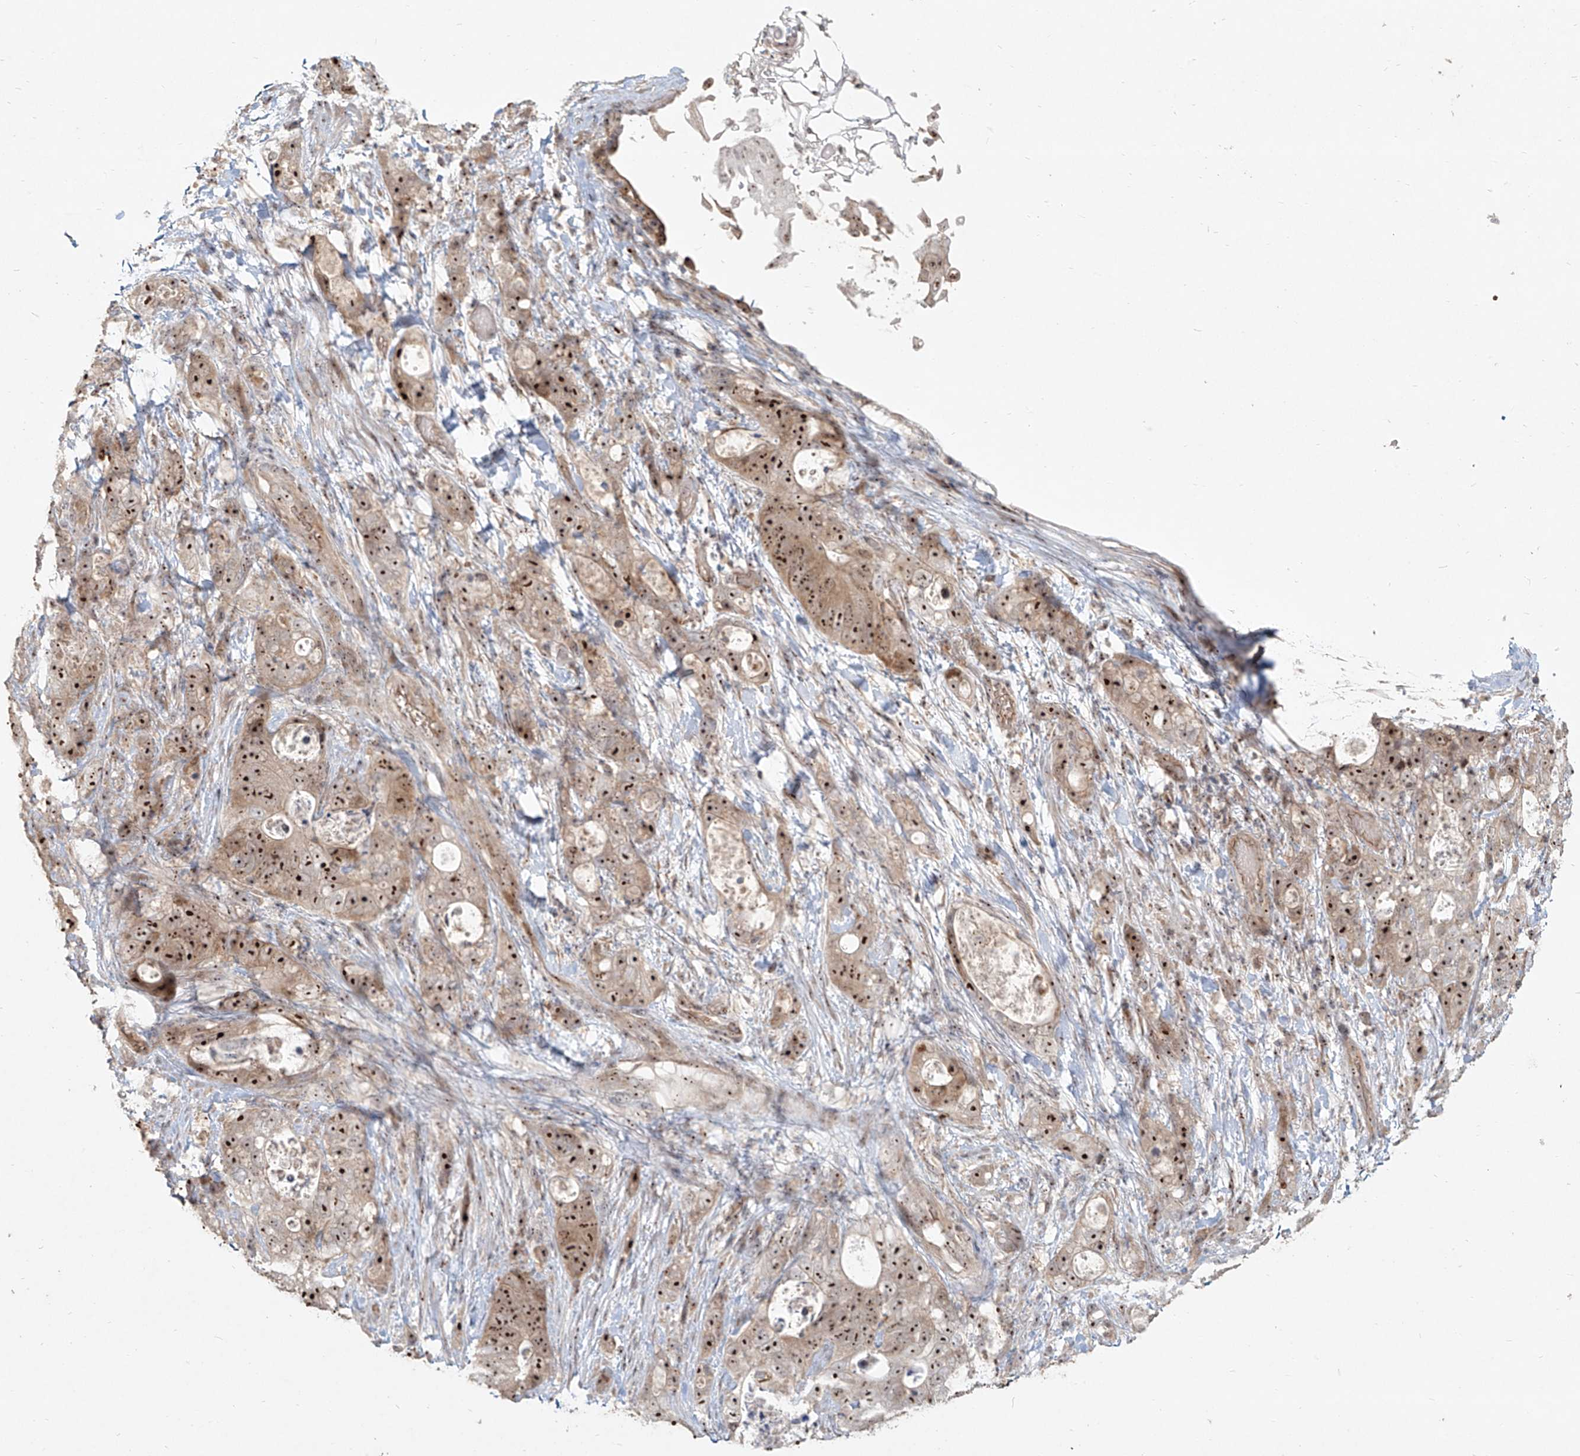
{"staining": {"intensity": "strong", "quantity": ">75%", "location": "cytoplasmic/membranous,nuclear"}, "tissue": "stomach cancer", "cell_type": "Tumor cells", "image_type": "cancer", "snomed": [{"axis": "morphology", "description": "Normal tissue, NOS"}, {"axis": "morphology", "description": "Adenocarcinoma, NOS"}, {"axis": "topography", "description": "Stomach"}], "caption": "Adenocarcinoma (stomach) stained with DAB (3,3'-diaminobenzidine) IHC demonstrates high levels of strong cytoplasmic/membranous and nuclear expression in approximately >75% of tumor cells.", "gene": "BYSL", "patient": {"sex": "female", "age": 89}}